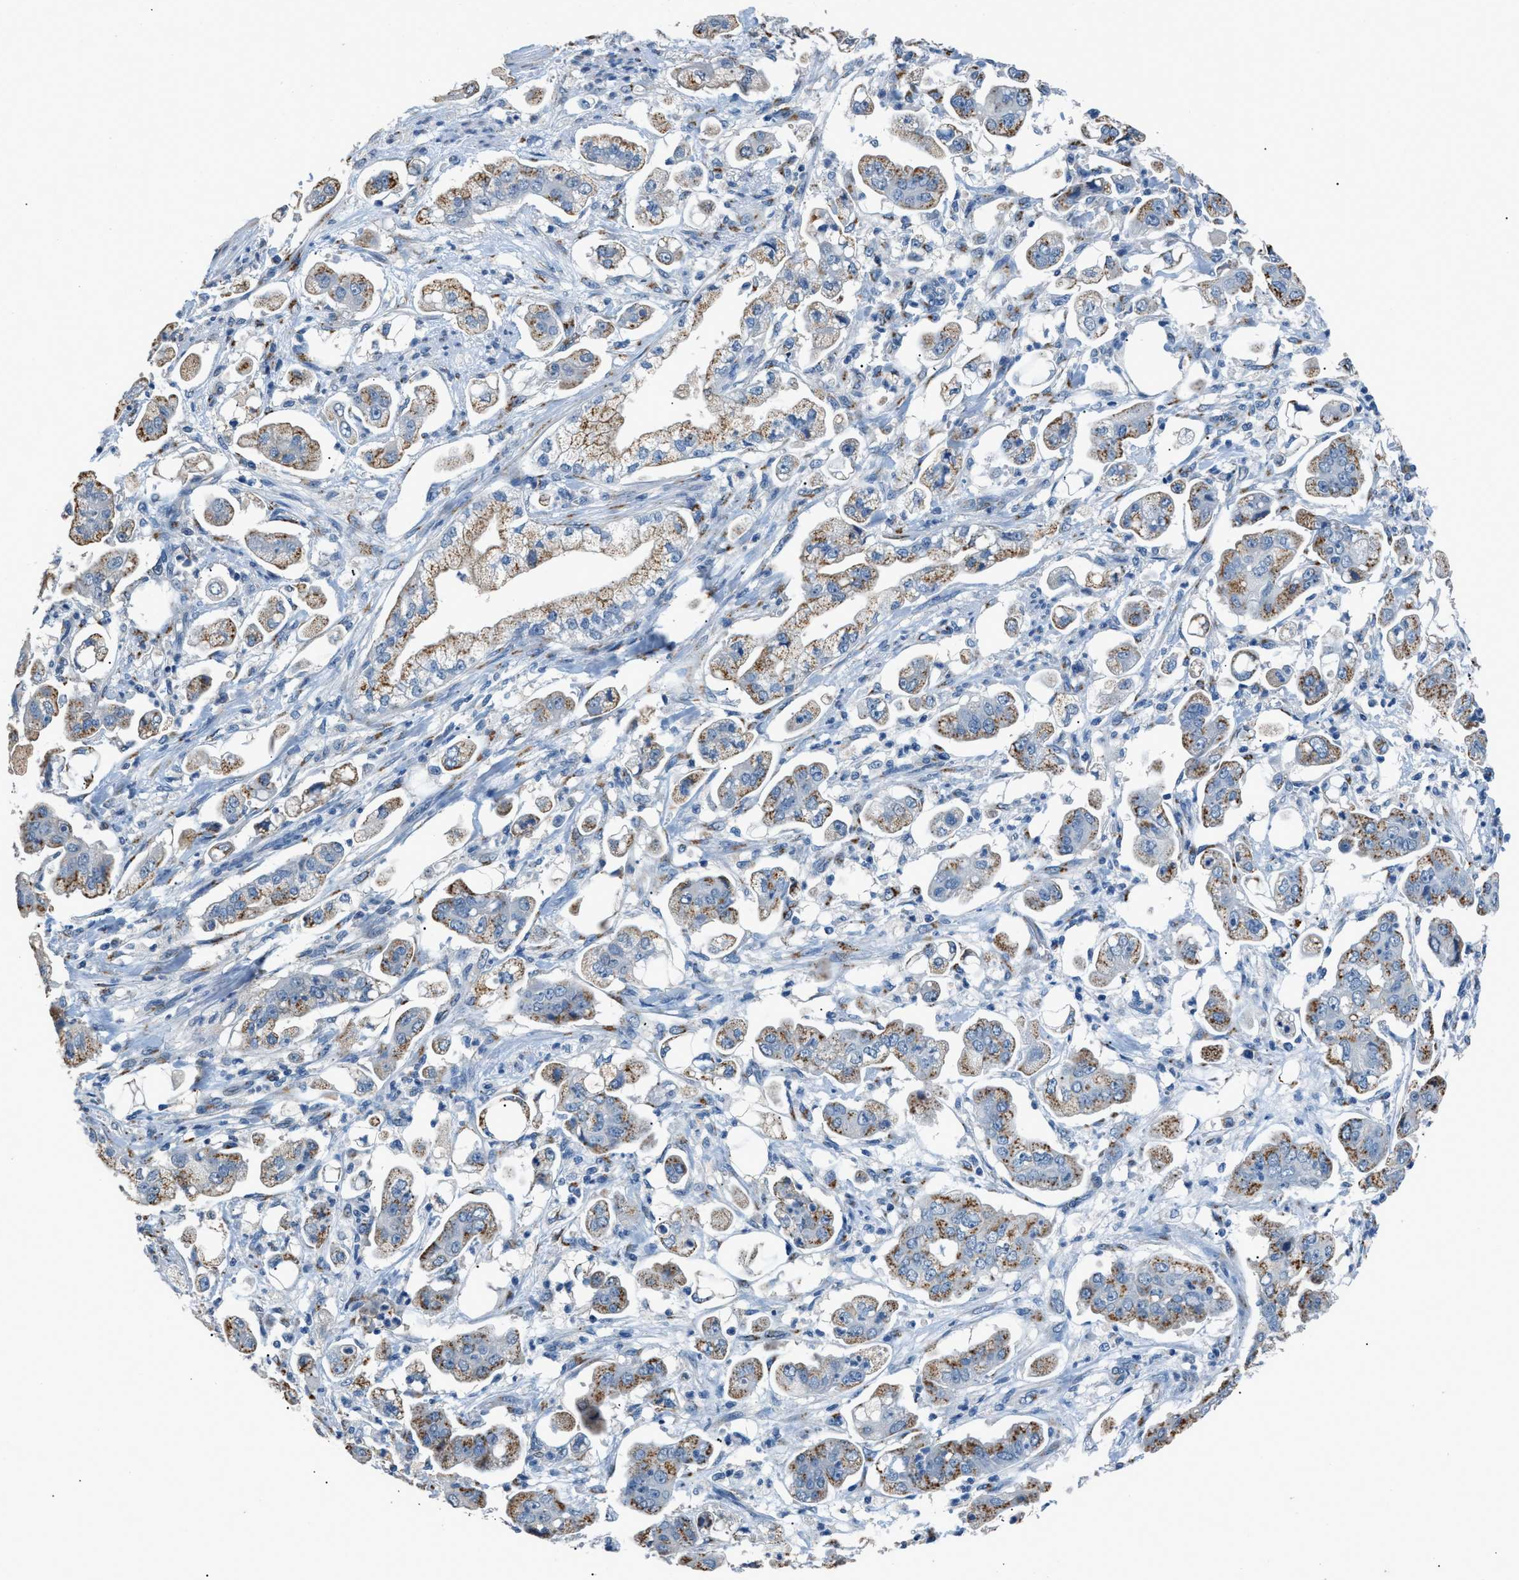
{"staining": {"intensity": "moderate", "quantity": ">75%", "location": "cytoplasmic/membranous"}, "tissue": "stomach cancer", "cell_type": "Tumor cells", "image_type": "cancer", "snomed": [{"axis": "morphology", "description": "Adenocarcinoma, NOS"}, {"axis": "topography", "description": "Stomach"}], "caption": "Immunohistochemistry (IHC) staining of stomach cancer (adenocarcinoma), which exhibits medium levels of moderate cytoplasmic/membranous expression in about >75% of tumor cells indicating moderate cytoplasmic/membranous protein staining. The staining was performed using DAB (brown) for protein detection and nuclei were counterstained in hematoxylin (blue).", "gene": "GOLM1", "patient": {"sex": "male", "age": 62}}